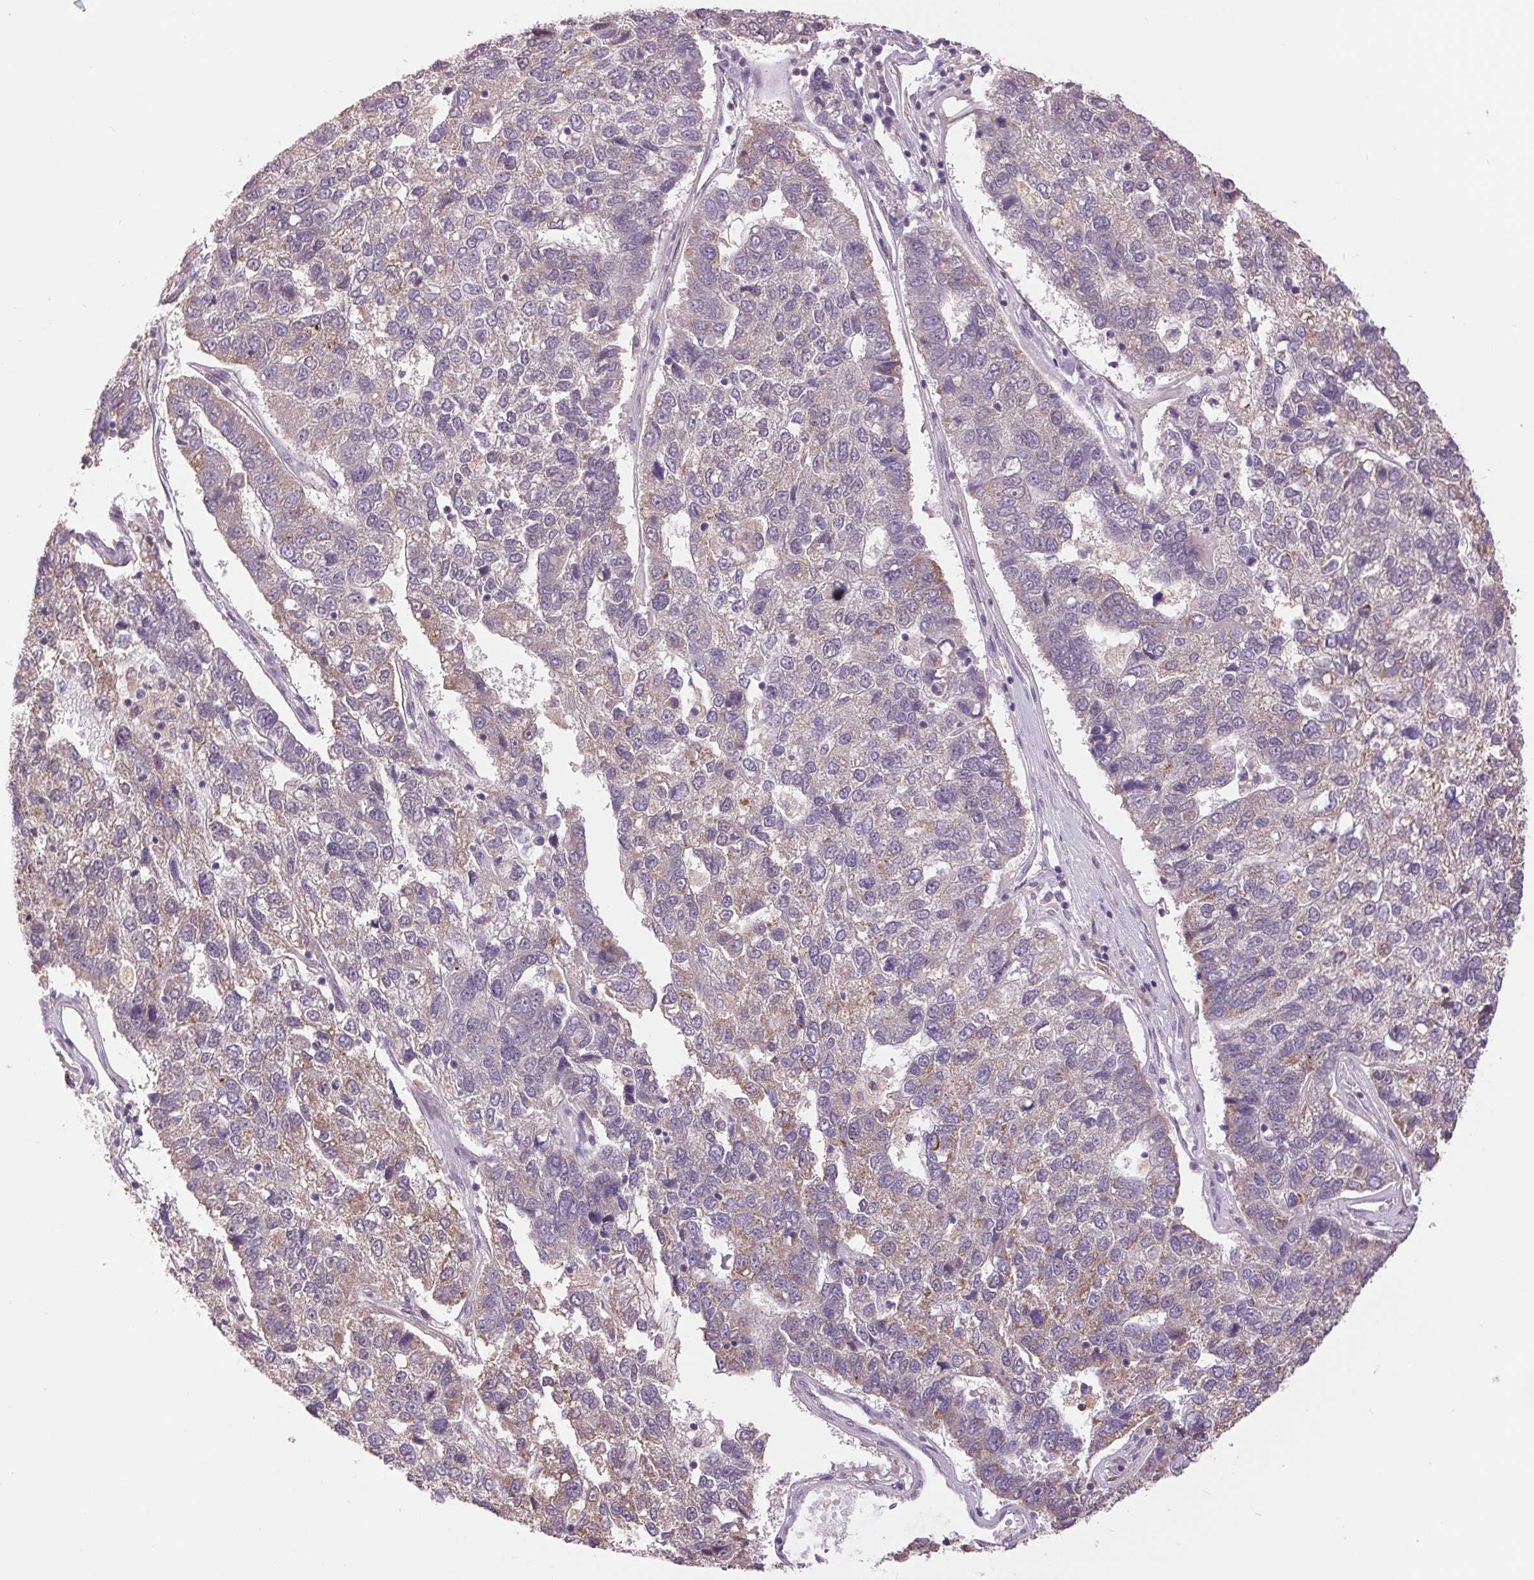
{"staining": {"intensity": "weak", "quantity": "<25%", "location": "cytoplasmic/membranous"}, "tissue": "pancreatic cancer", "cell_type": "Tumor cells", "image_type": "cancer", "snomed": [{"axis": "morphology", "description": "Adenocarcinoma, NOS"}, {"axis": "topography", "description": "Pancreas"}], "caption": "High power microscopy photomicrograph of an immunohistochemistry (IHC) histopathology image of adenocarcinoma (pancreatic), revealing no significant expression in tumor cells.", "gene": "DGUOK", "patient": {"sex": "female", "age": 61}}